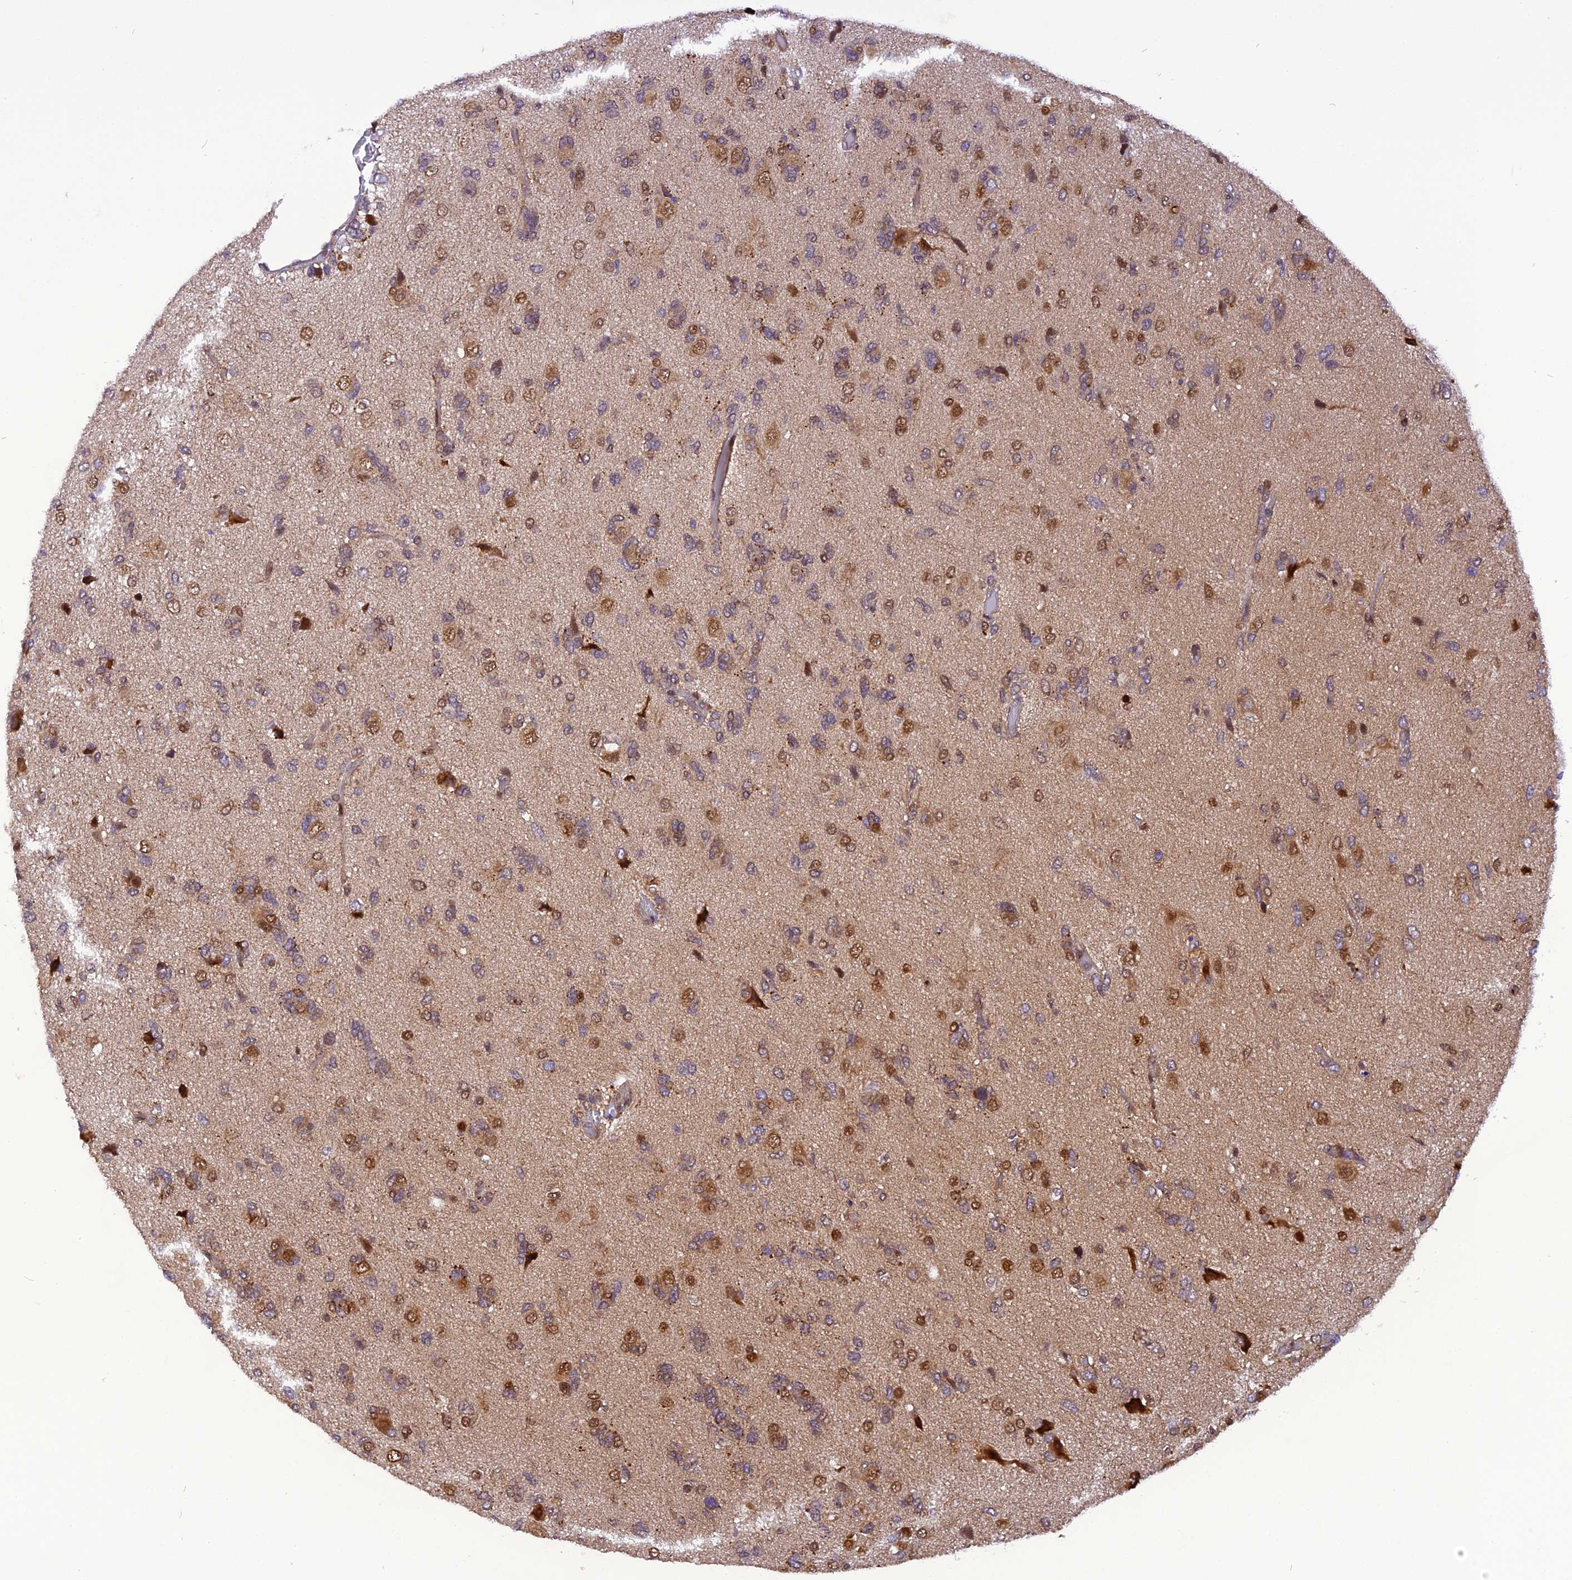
{"staining": {"intensity": "moderate", "quantity": "25%-75%", "location": "nuclear"}, "tissue": "glioma", "cell_type": "Tumor cells", "image_type": "cancer", "snomed": [{"axis": "morphology", "description": "Glioma, malignant, High grade"}, {"axis": "topography", "description": "Brain"}], "caption": "Immunohistochemistry image of human malignant high-grade glioma stained for a protein (brown), which shows medium levels of moderate nuclear staining in about 25%-75% of tumor cells.", "gene": "MICALL1", "patient": {"sex": "female", "age": 59}}